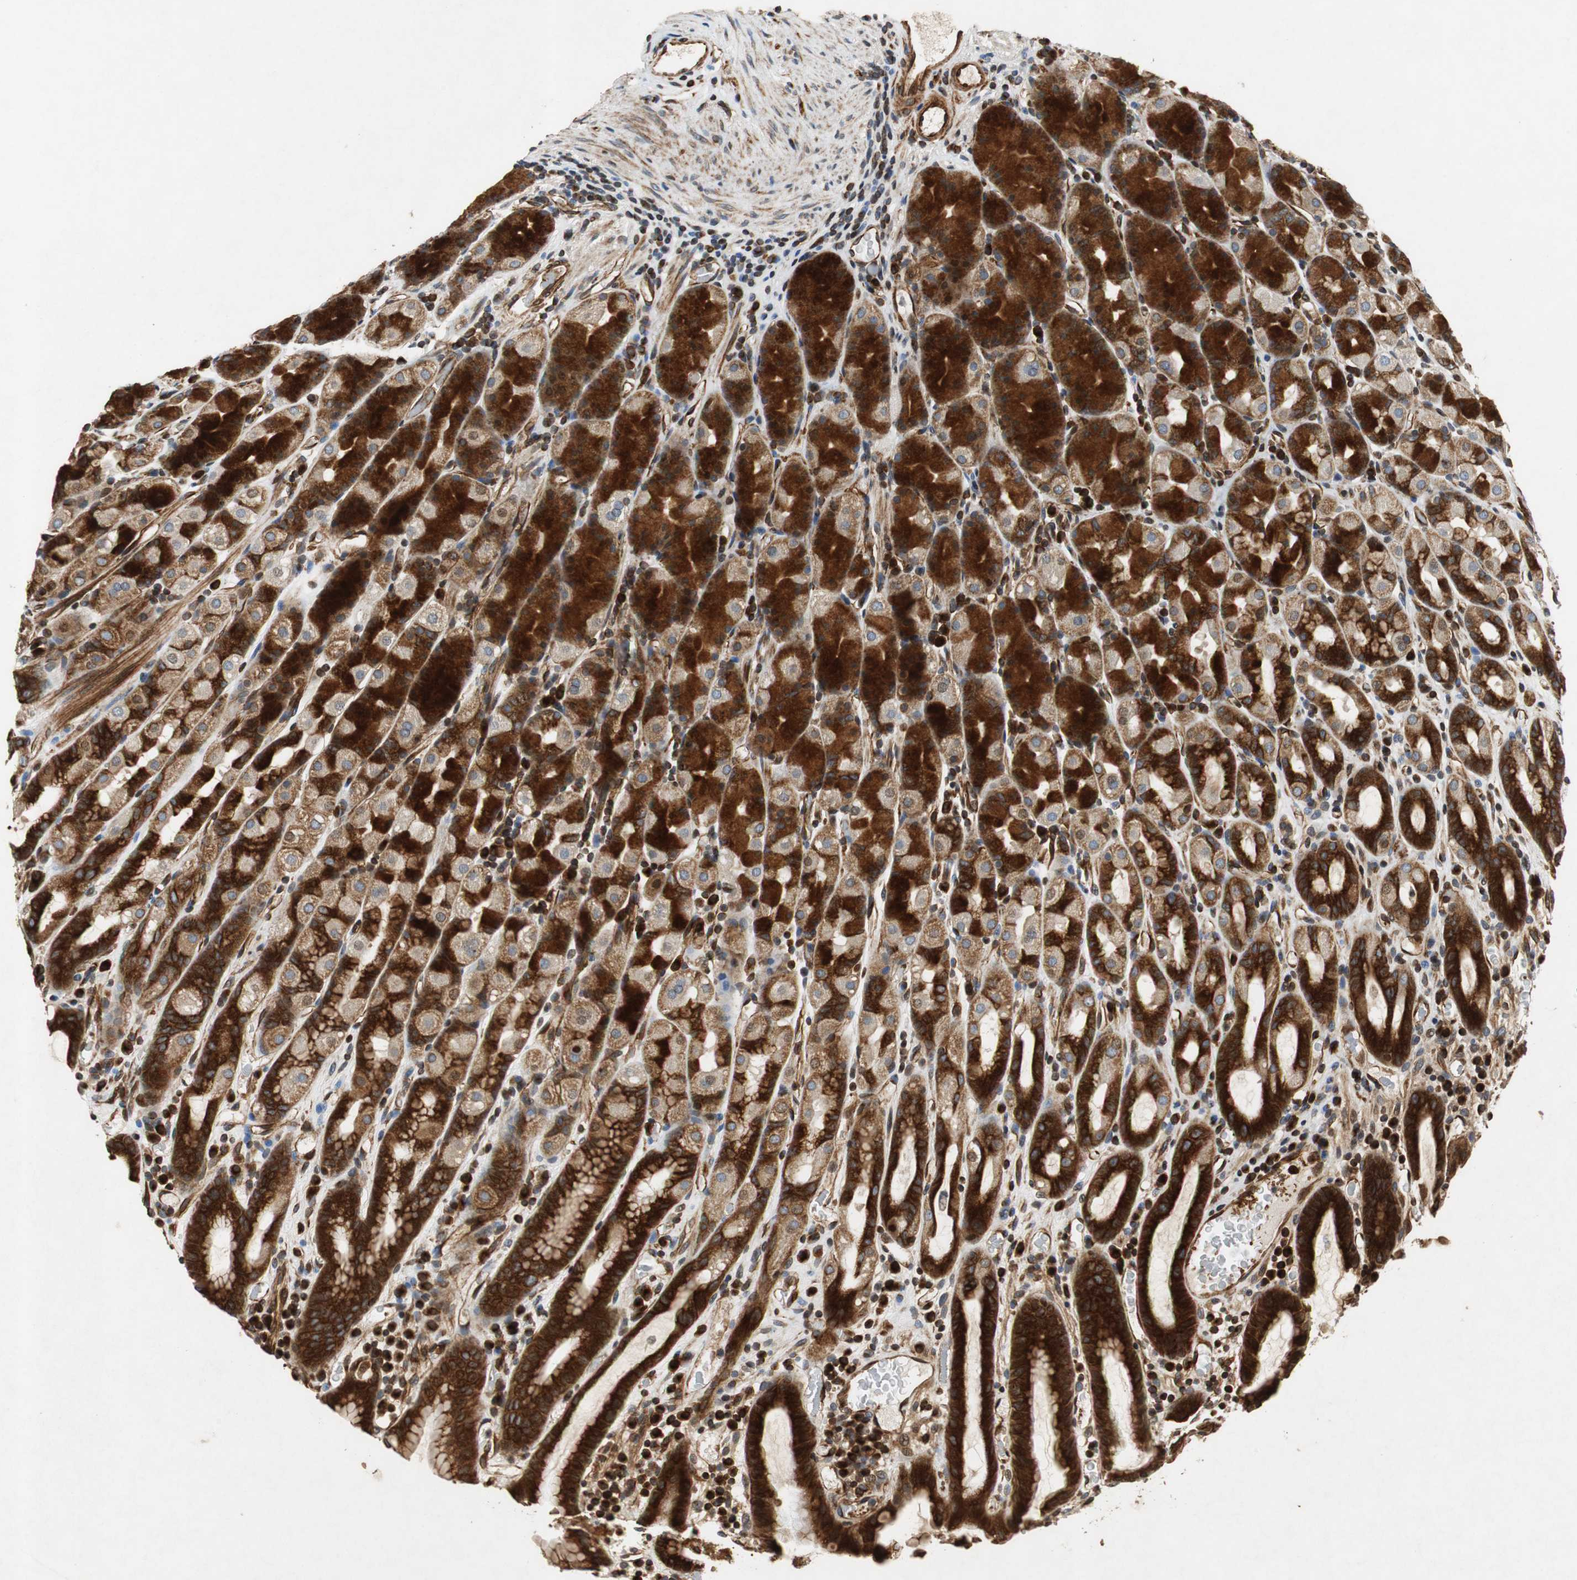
{"staining": {"intensity": "strong", "quantity": ">75%", "location": "cytoplasmic/membranous"}, "tissue": "stomach", "cell_type": "Glandular cells", "image_type": "normal", "snomed": [{"axis": "morphology", "description": "Normal tissue, NOS"}, {"axis": "topography", "description": "Stomach, upper"}], "caption": "The photomicrograph shows staining of normal stomach, revealing strong cytoplasmic/membranous protein positivity (brown color) within glandular cells.", "gene": "TUBA4A", "patient": {"sex": "male", "age": 68}}